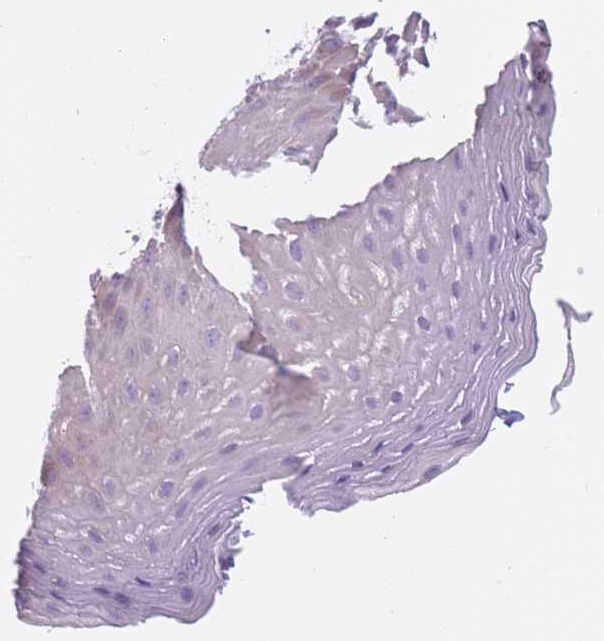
{"staining": {"intensity": "negative", "quantity": "none", "location": "none"}, "tissue": "esophagus", "cell_type": "Squamous epithelial cells", "image_type": "normal", "snomed": [{"axis": "morphology", "description": "Normal tissue, NOS"}, {"axis": "topography", "description": "Esophagus"}], "caption": "The histopathology image shows no staining of squamous epithelial cells in normal esophagus.", "gene": "IMPG1", "patient": {"sex": "female", "age": 61}}